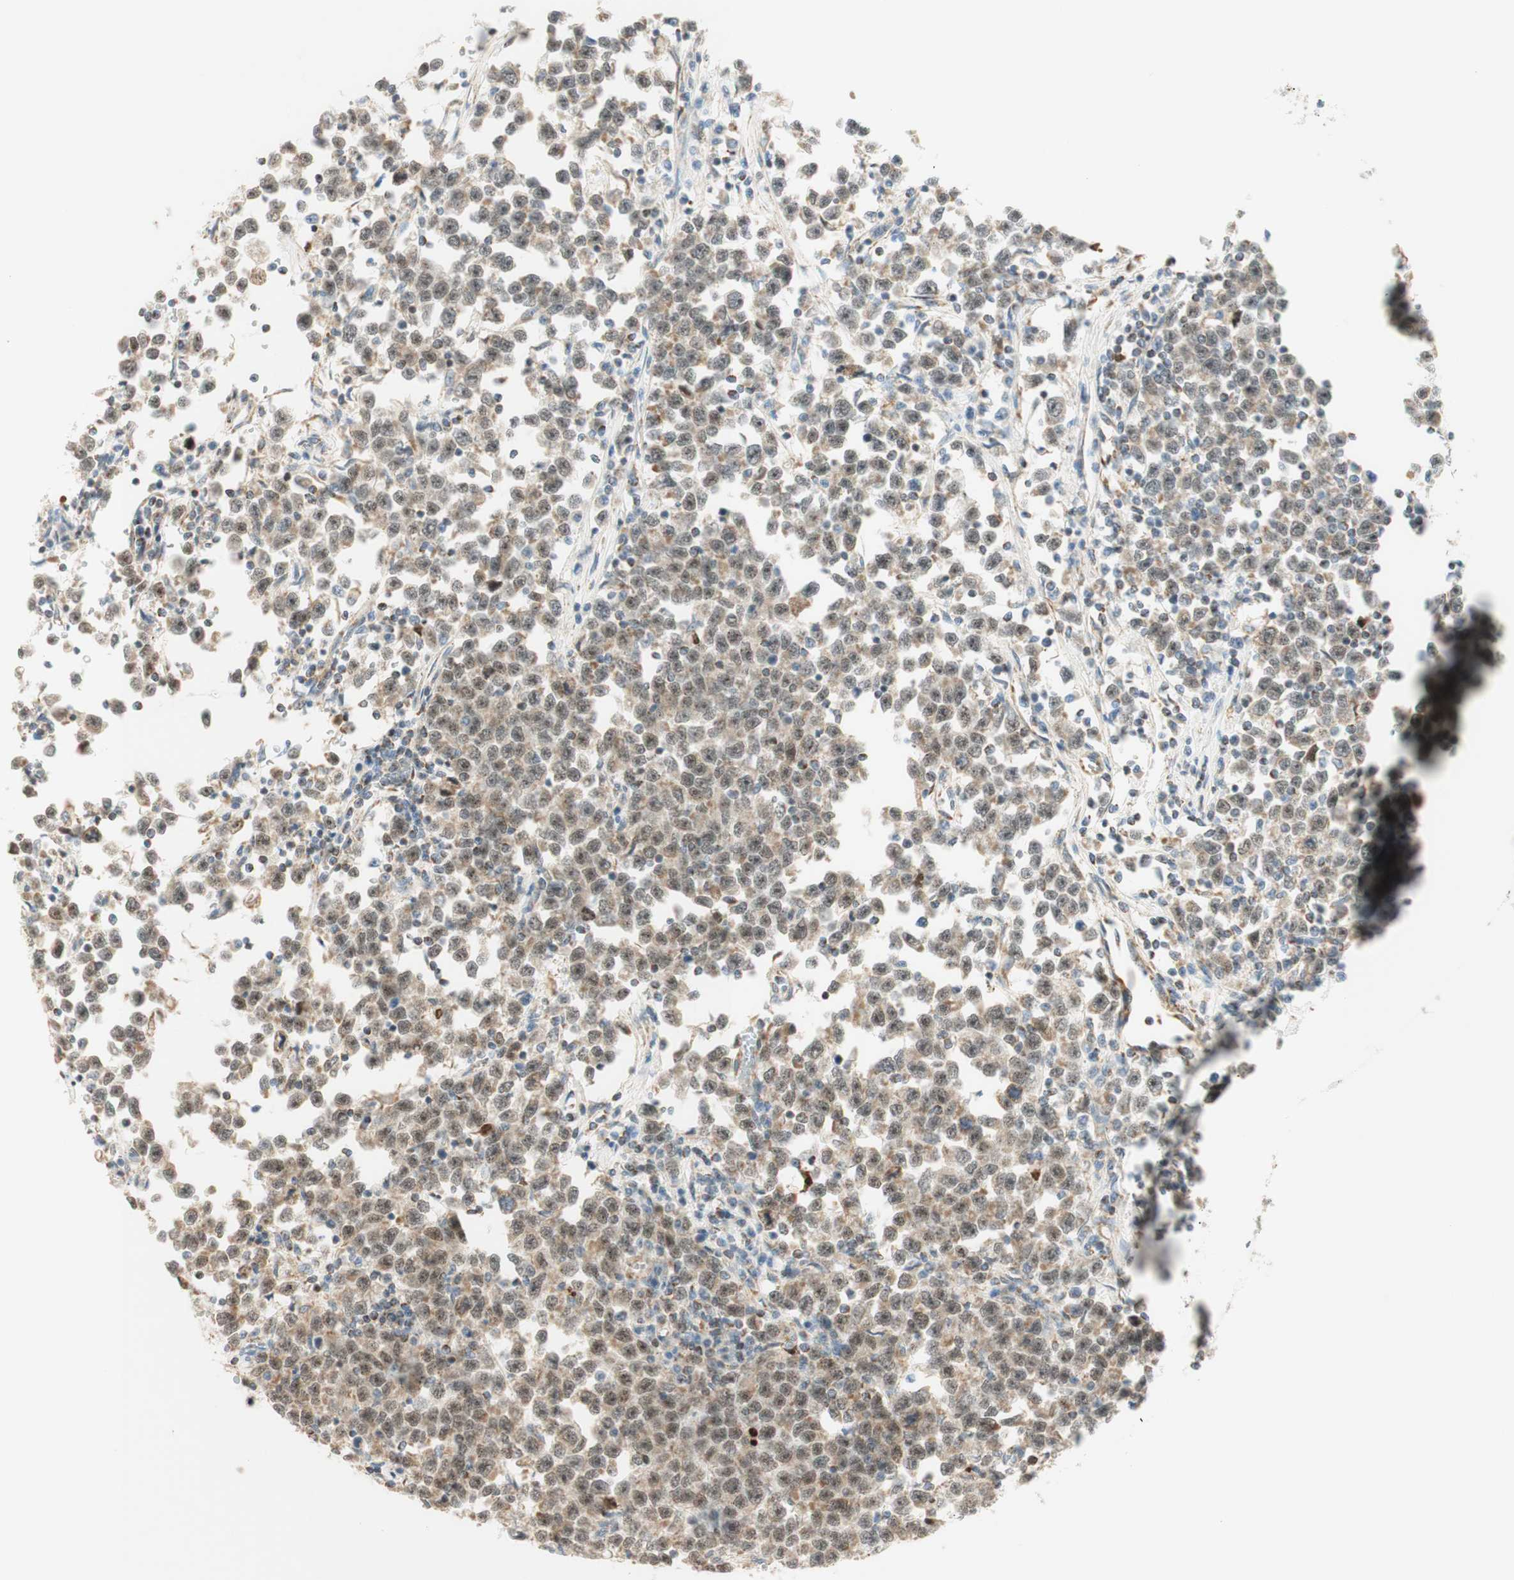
{"staining": {"intensity": "weak", "quantity": ">75%", "location": "cytoplasmic/membranous,nuclear"}, "tissue": "testis cancer", "cell_type": "Tumor cells", "image_type": "cancer", "snomed": [{"axis": "morphology", "description": "Seminoma, NOS"}, {"axis": "topography", "description": "Testis"}], "caption": "Tumor cells reveal low levels of weak cytoplasmic/membranous and nuclear expression in about >75% of cells in human testis cancer.", "gene": "ZNF782", "patient": {"sex": "male", "age": 43}}